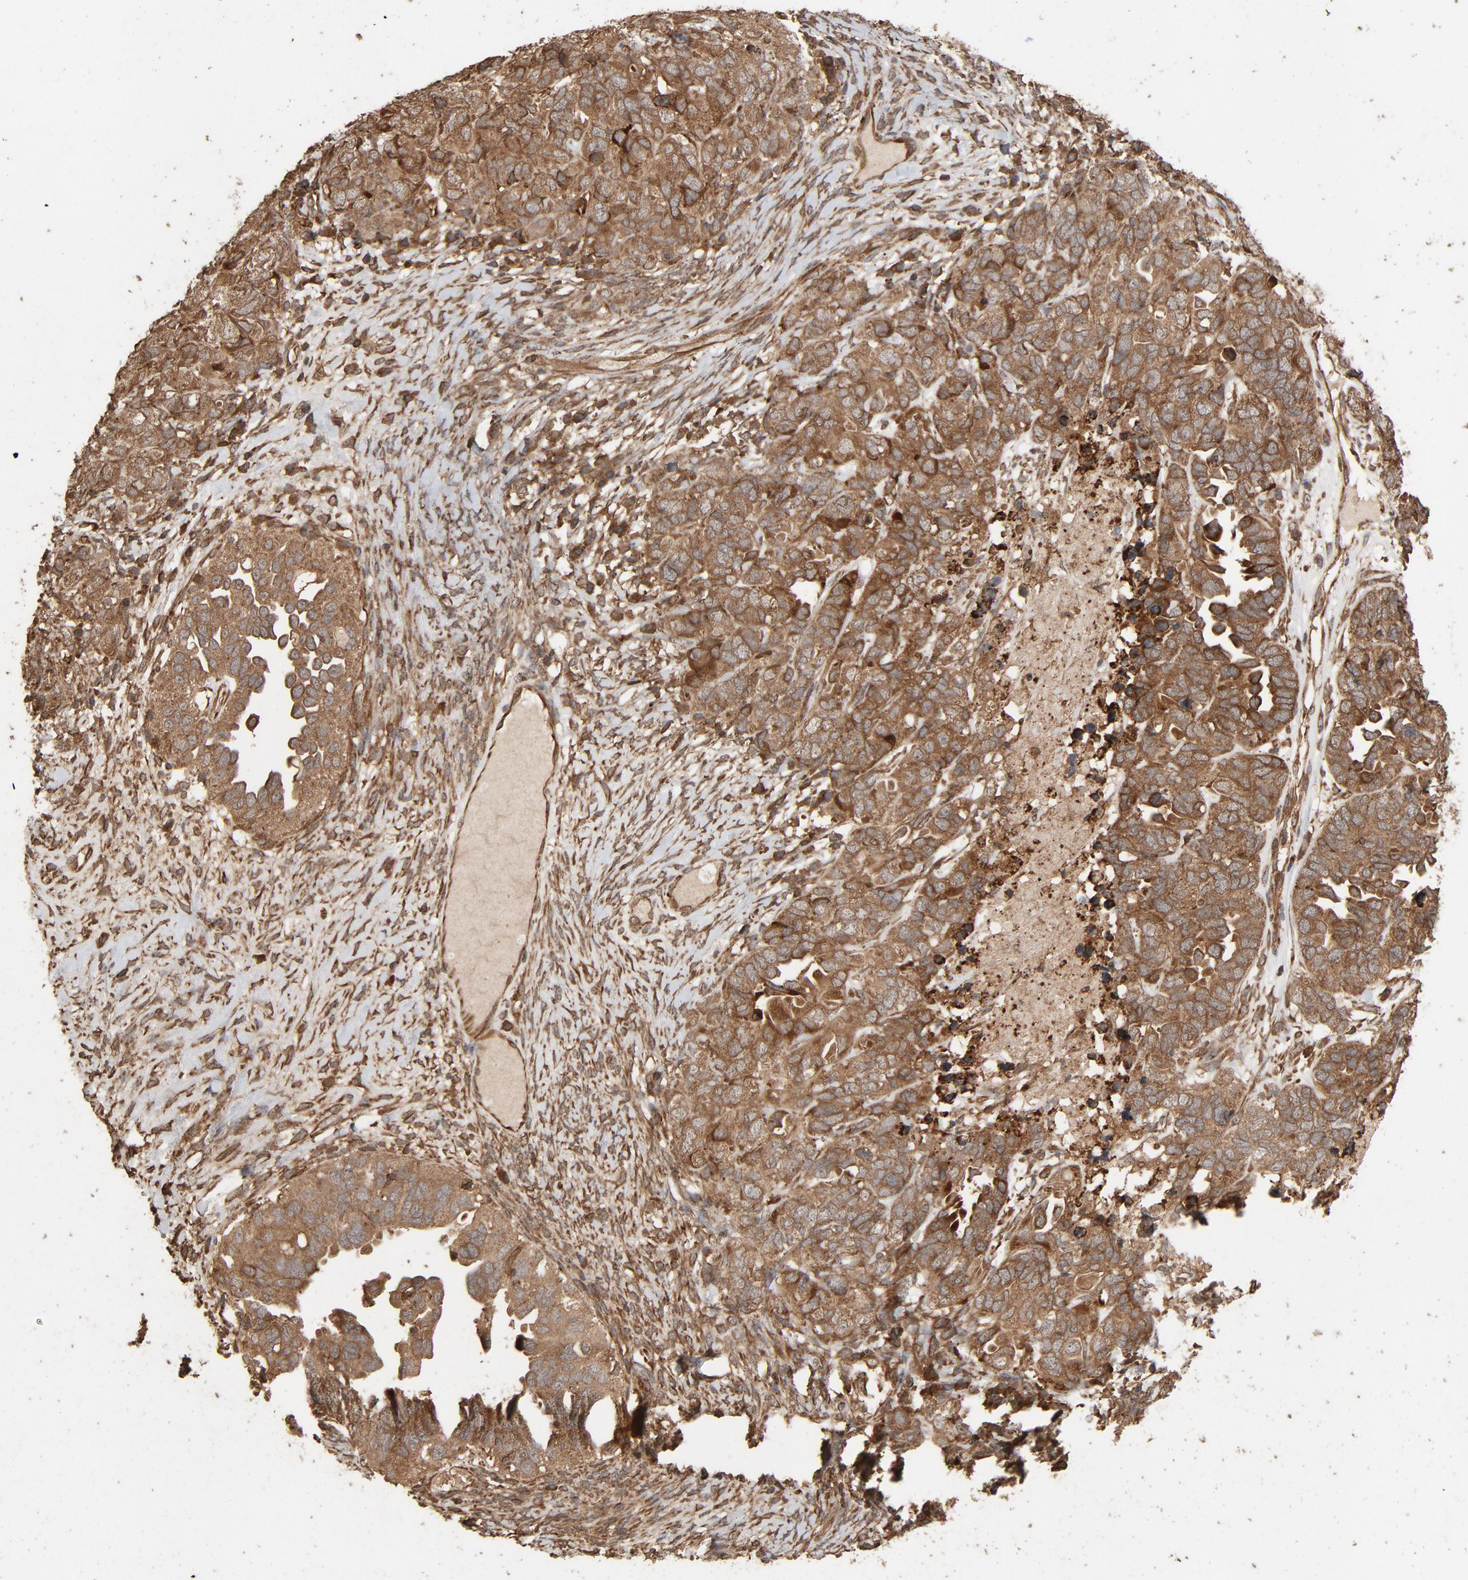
{"staining": {"intensity": "moderate", "quantity": "25%-75%", "location": "cytoplasmic/membranous"}, "tissue": "ovarian cancer", "cell_type": "Tumor cells", "image_type": "cancer", "snomed": [{"axis": "morphology", "description": "Cystadenocarcinoma, serous, NOS"}, {"axis": "topography", "description": "Ovary"}], "caption": "Immunohistochemical staining of ovarian serous cystadenocarcinoma shows moderate cytoplasmic/membranous protein staining in about 25%-75% of tumor cells.", "gene": "RPS6KA6", "patient": {"sex": "female", "age": 82}}